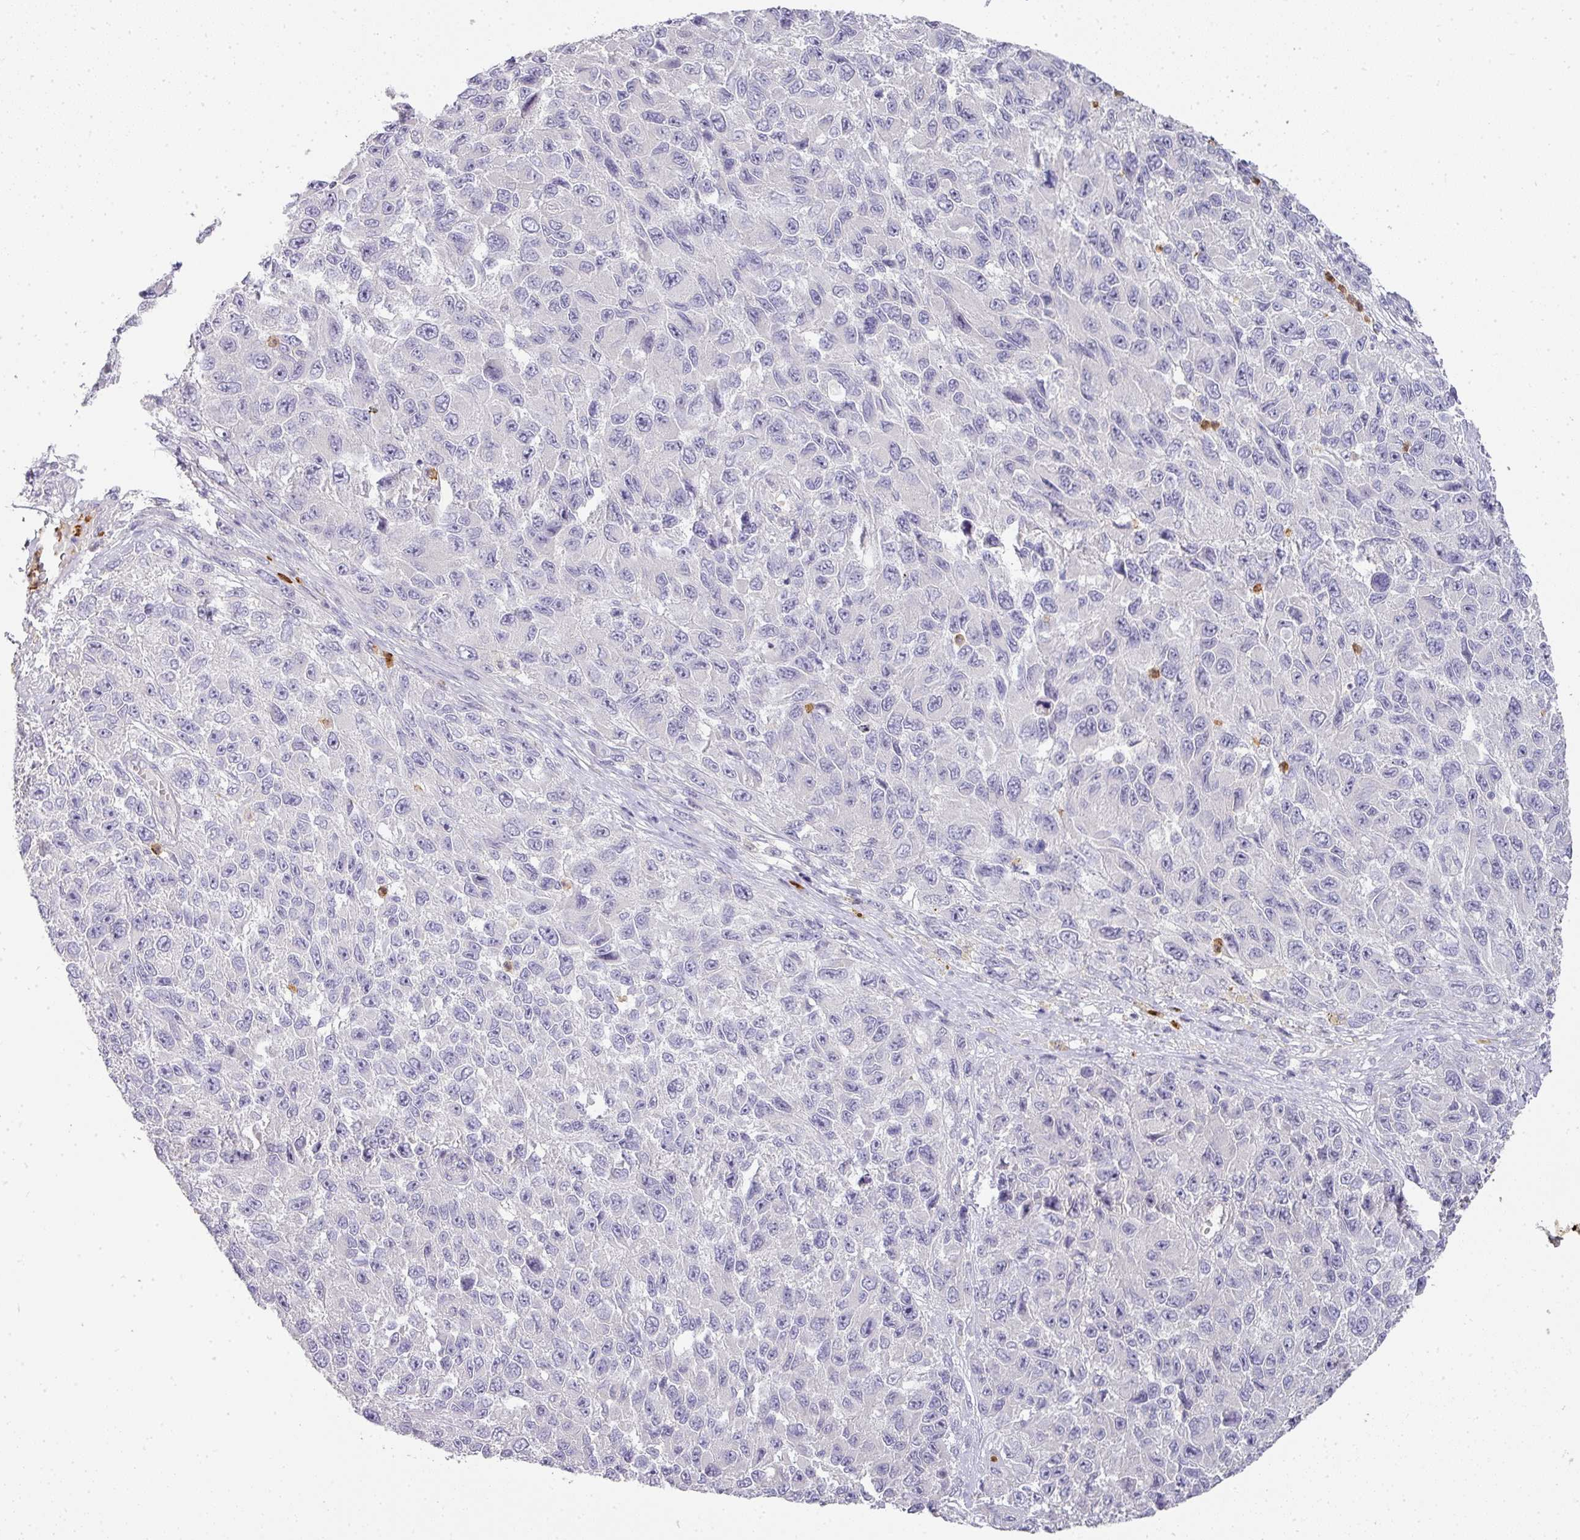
{"staining": {"intensity": "negative", "quantity": "none", "location": "none"}, "tissue": "melanoma", "cell_type": "Tumor cells", "image_type": "cancer", "snomed": [{"axis": "morphology", "description": "Normal tissue, NOS"}, {"axis": "morphology", "description": "Malignant melanoma, NOS"}, {"axis": "topography", "description": "Skin"}], "caption": "The IHC micrograph has no significant positivity in tumor cells of malignant melanoma tissue.", "gene": "HHEX", "patient": {"sex": "female", "age": 96}}